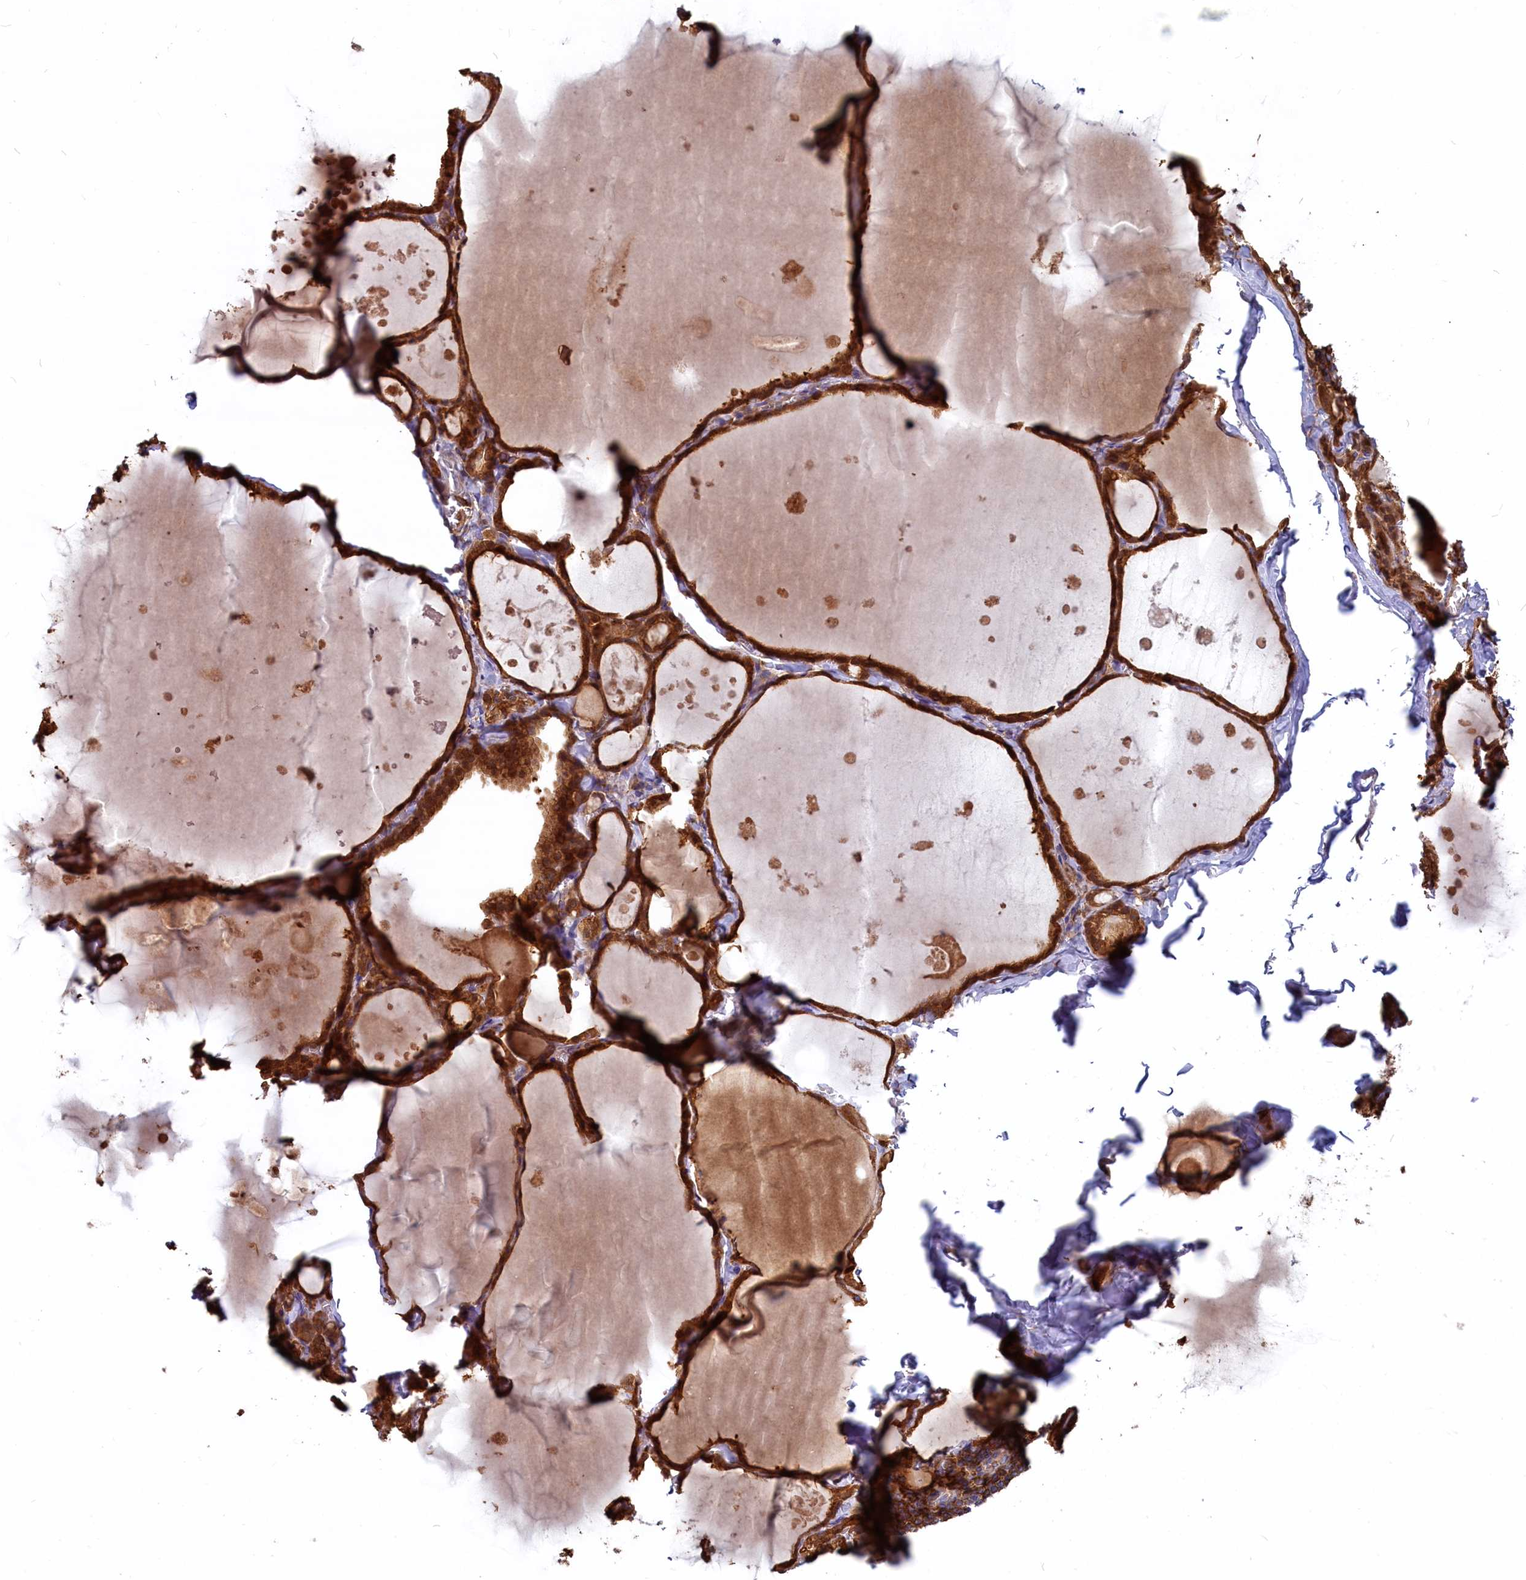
{"staining": {"intensity": "strong", "quantity": ">75%", "location": "cytoplasmic/membranous"}, "tissue": "thyroid gland", "cell_type": "Glandular cells", "image_type": "normal", "snomed": [{"axis": "morphology", "description": "Normal tissue, NOS"}, {"axis": "topography", "description": "Thyroid gland"}], "caption": "This is an image of immunohistochemistry (IHC) staining of benign thyroid gland, which shows strong positivity in the cytoplasmic/membranous of glandular cells.", "gene": "MYO9B", "patient": {"sex": "male", "age": 56}}